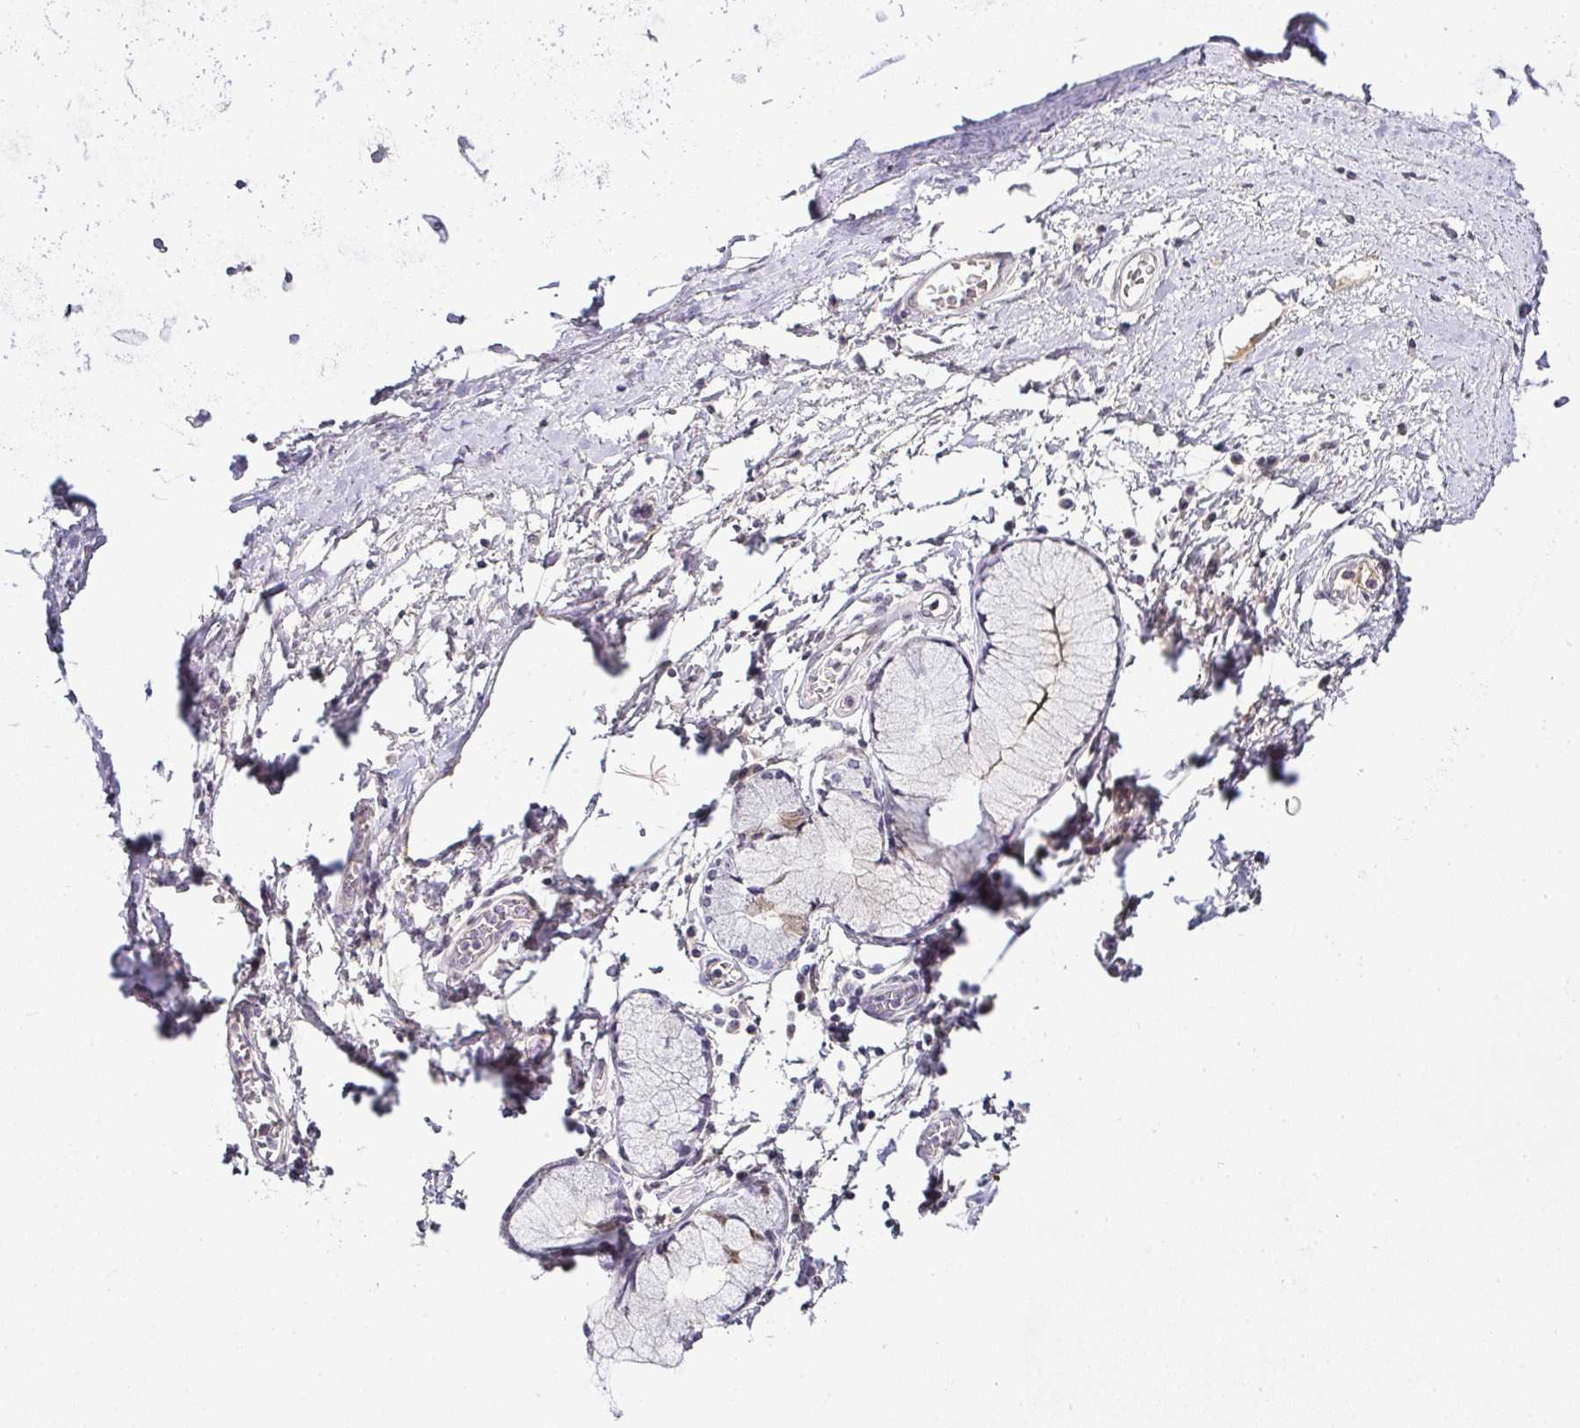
{"staining": {"intensity": "negative", "quantity": "none", "location": "none"}, "tissue": "adipose tissue", "cell_type": "Adipocytes", "image_type": "normal", "snomed": [{"axis": "morphology", "description": "Normal tissue, NOS"}, {"axis": "morphology", "description": "Degeneration, NOS"}, {"axis": "topography", "description": "Cartilage tissue"}, {"axis": "topography", "description": "Lung"}], "caption": "Immunohistochemistry (IHC) of normal human adipose tissue demonstrates no staining in adipocytes.", "gene": "SERPINB3", "patient": {"sex": "female", "age": 61}}